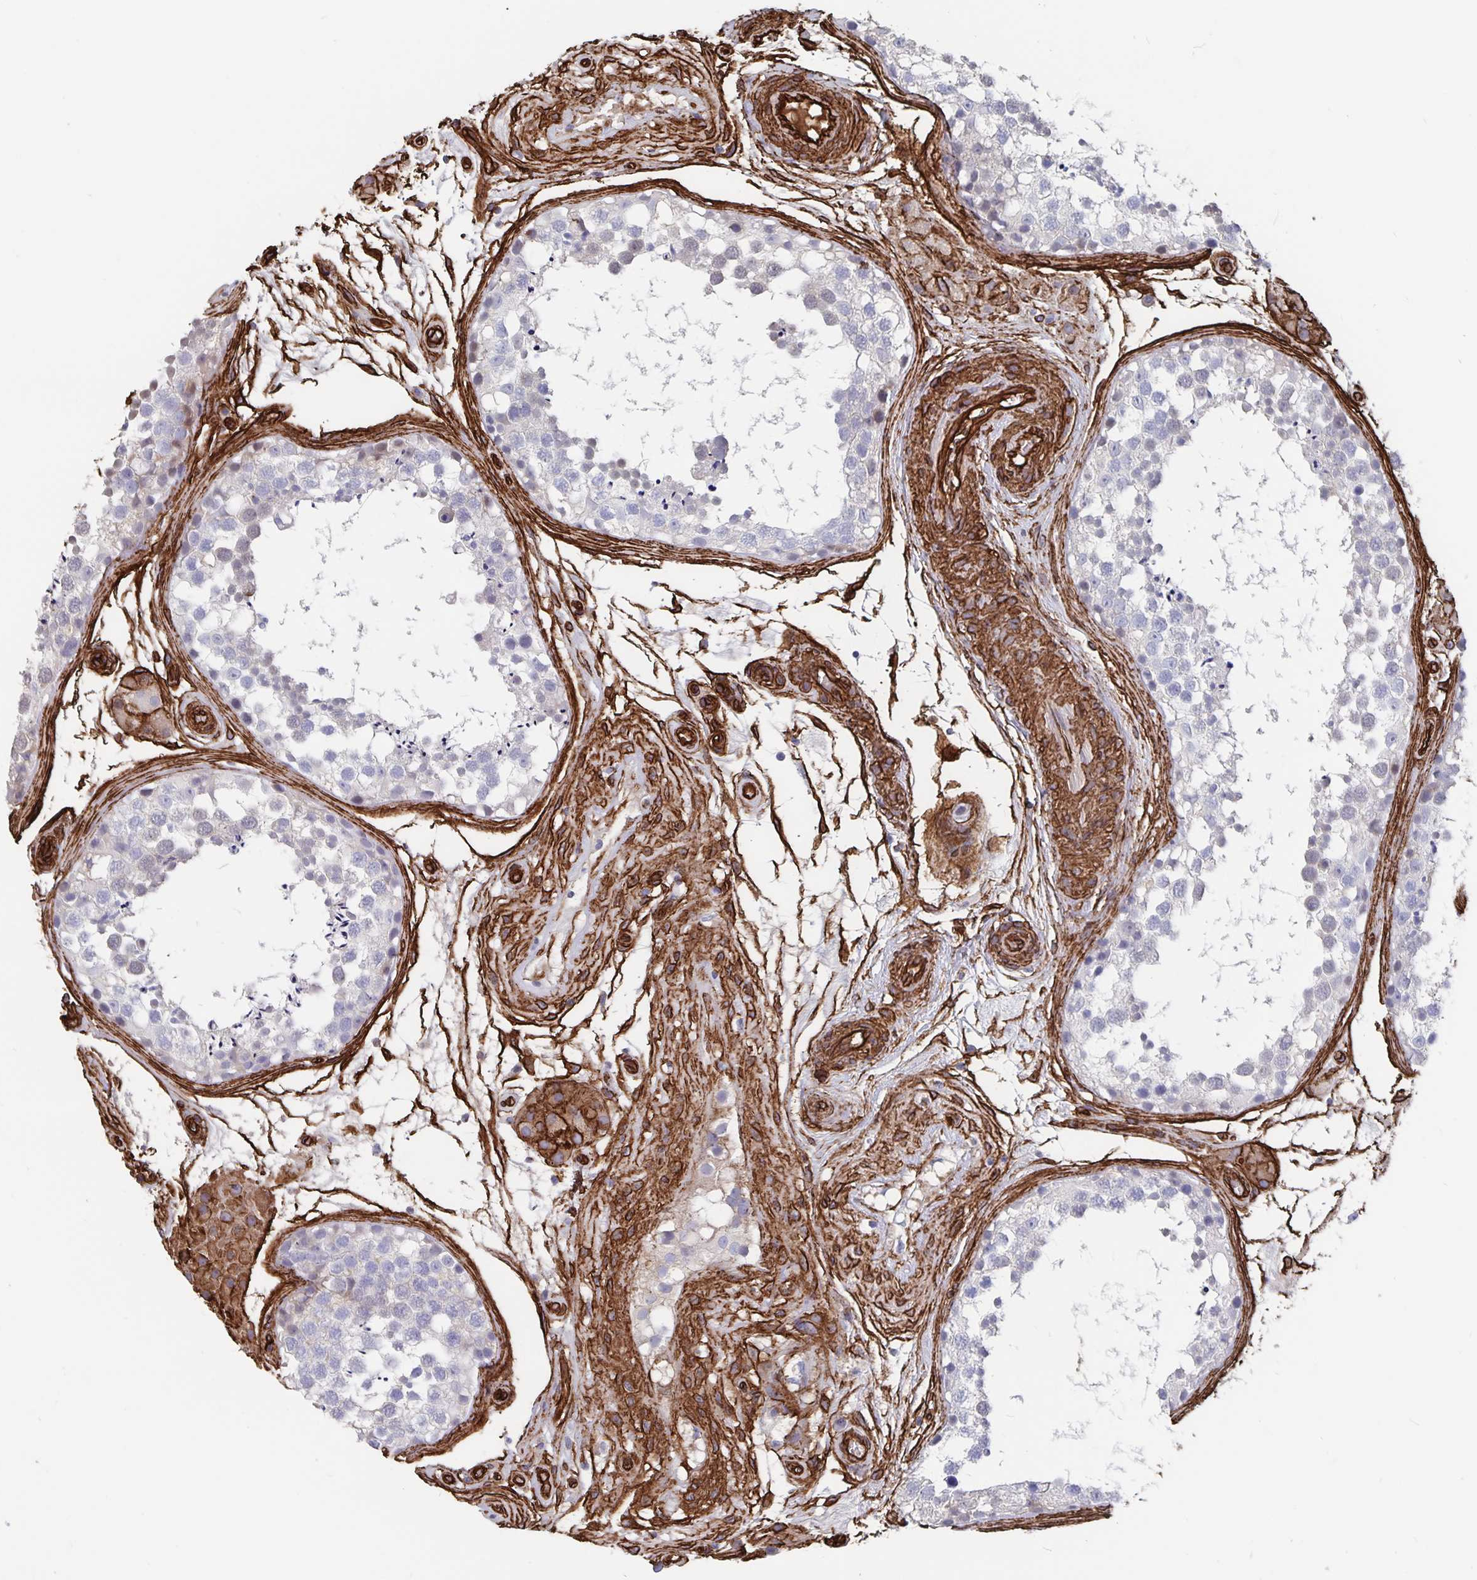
{"staining": {"intensity": "negative", "quantity": "none", "location": "none"}, "tissue": "testis", "cell_type": "Cells in seminiferous ducts", "image_type": "normal", "snomed": [{"axis": "morphology", "description": "Normal tissue, NOS"}, {"axis": "morphology", "description": "Seminoma, NOS"}, {"axis": "topography", "description": "Testis"}], "caption": "High magnification brightfield microscopy of normal testis stained with DAB (3,3'-diaminobenzidine) (brown) and counterstained with hematoxylin (blue): cells in seminiferous ducts show no significant staining. (DAB IHC with hematoxylin counter stain).", "gene": "DCHS2", "patient": {"sex": "male", "age": 65}}